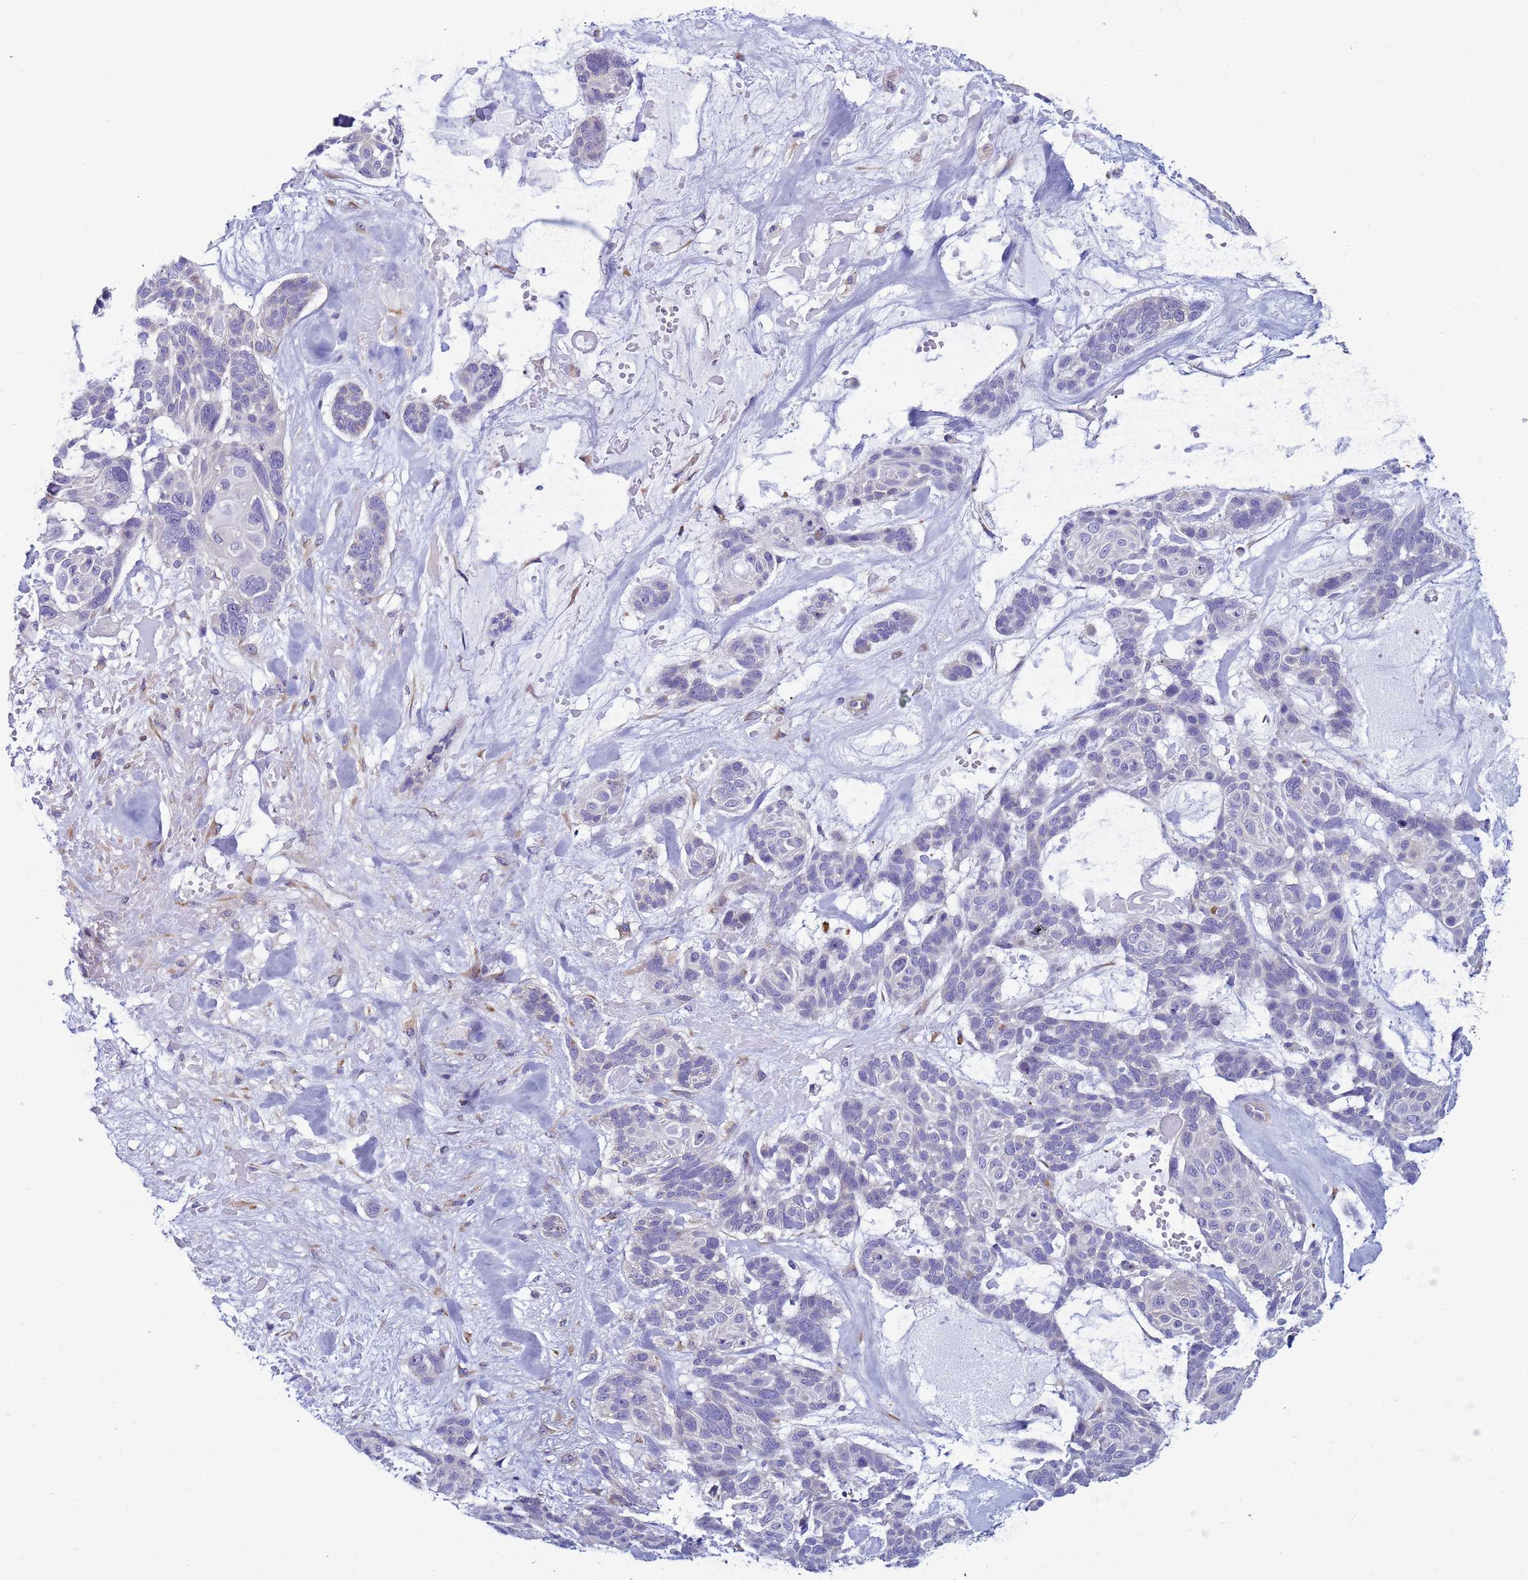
{"staining": {"intensity": "negative", "quantity": "none", "location": "none"}, "tissue": "skin cancer", "cell_type": "Tumor cells", "image_type": "cancer", "snomed": [{"axis": "morphology", "description": "Basal cell carcinoma"}, {"axis": "topography", "description": "Skin"}], "caption": "A high-resolution histopathology image shows immunohistochemistry (IHC) staining of basal cell carcinoma (skin), which displays no significant expression in tumor cells. (DAB (3,3'-diaminobenzidine) IHC, high magnification).", "gene": "TRPC6", "patient": {"sex": "male", "age": 88}}